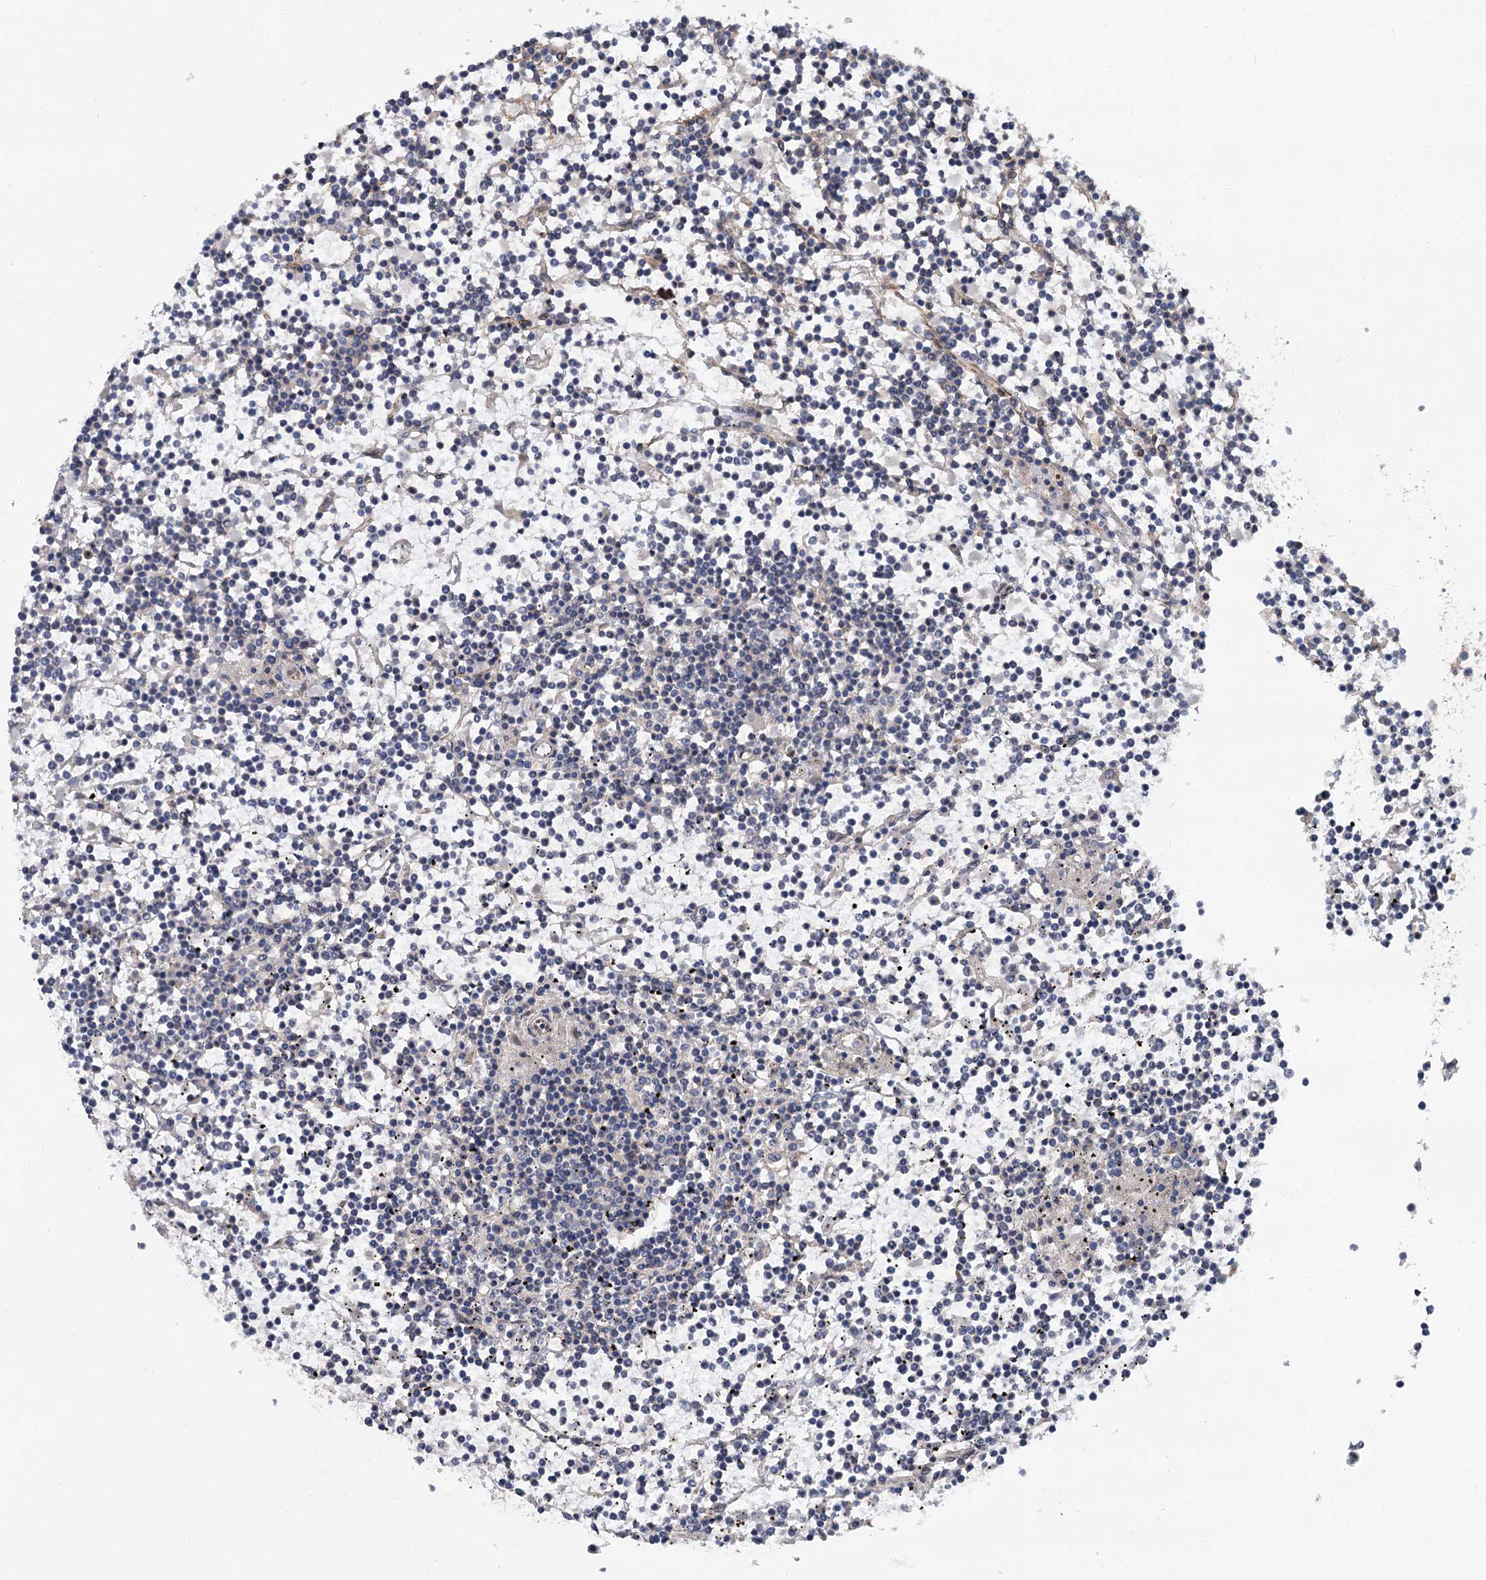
{"staining": {"intensity": "negative", "quantity": "none", "location": "none"}, "tissue": "lymphoma", "cell_type": "Tumor cells", "image_type": "cancer", "snomed": [{"axis": "morphology", "description": "Malignant lymphoma, non-Hodgkin's type, Low grade"}, {"axis": "topography", "description": "Spleen"}], "caption": "Human lymphoma stained for a protein using immunohistochemistry displays no positivity in tumor cells.", "gene": "ZNF324", "patient": {"sex": "female", "age": 19}}